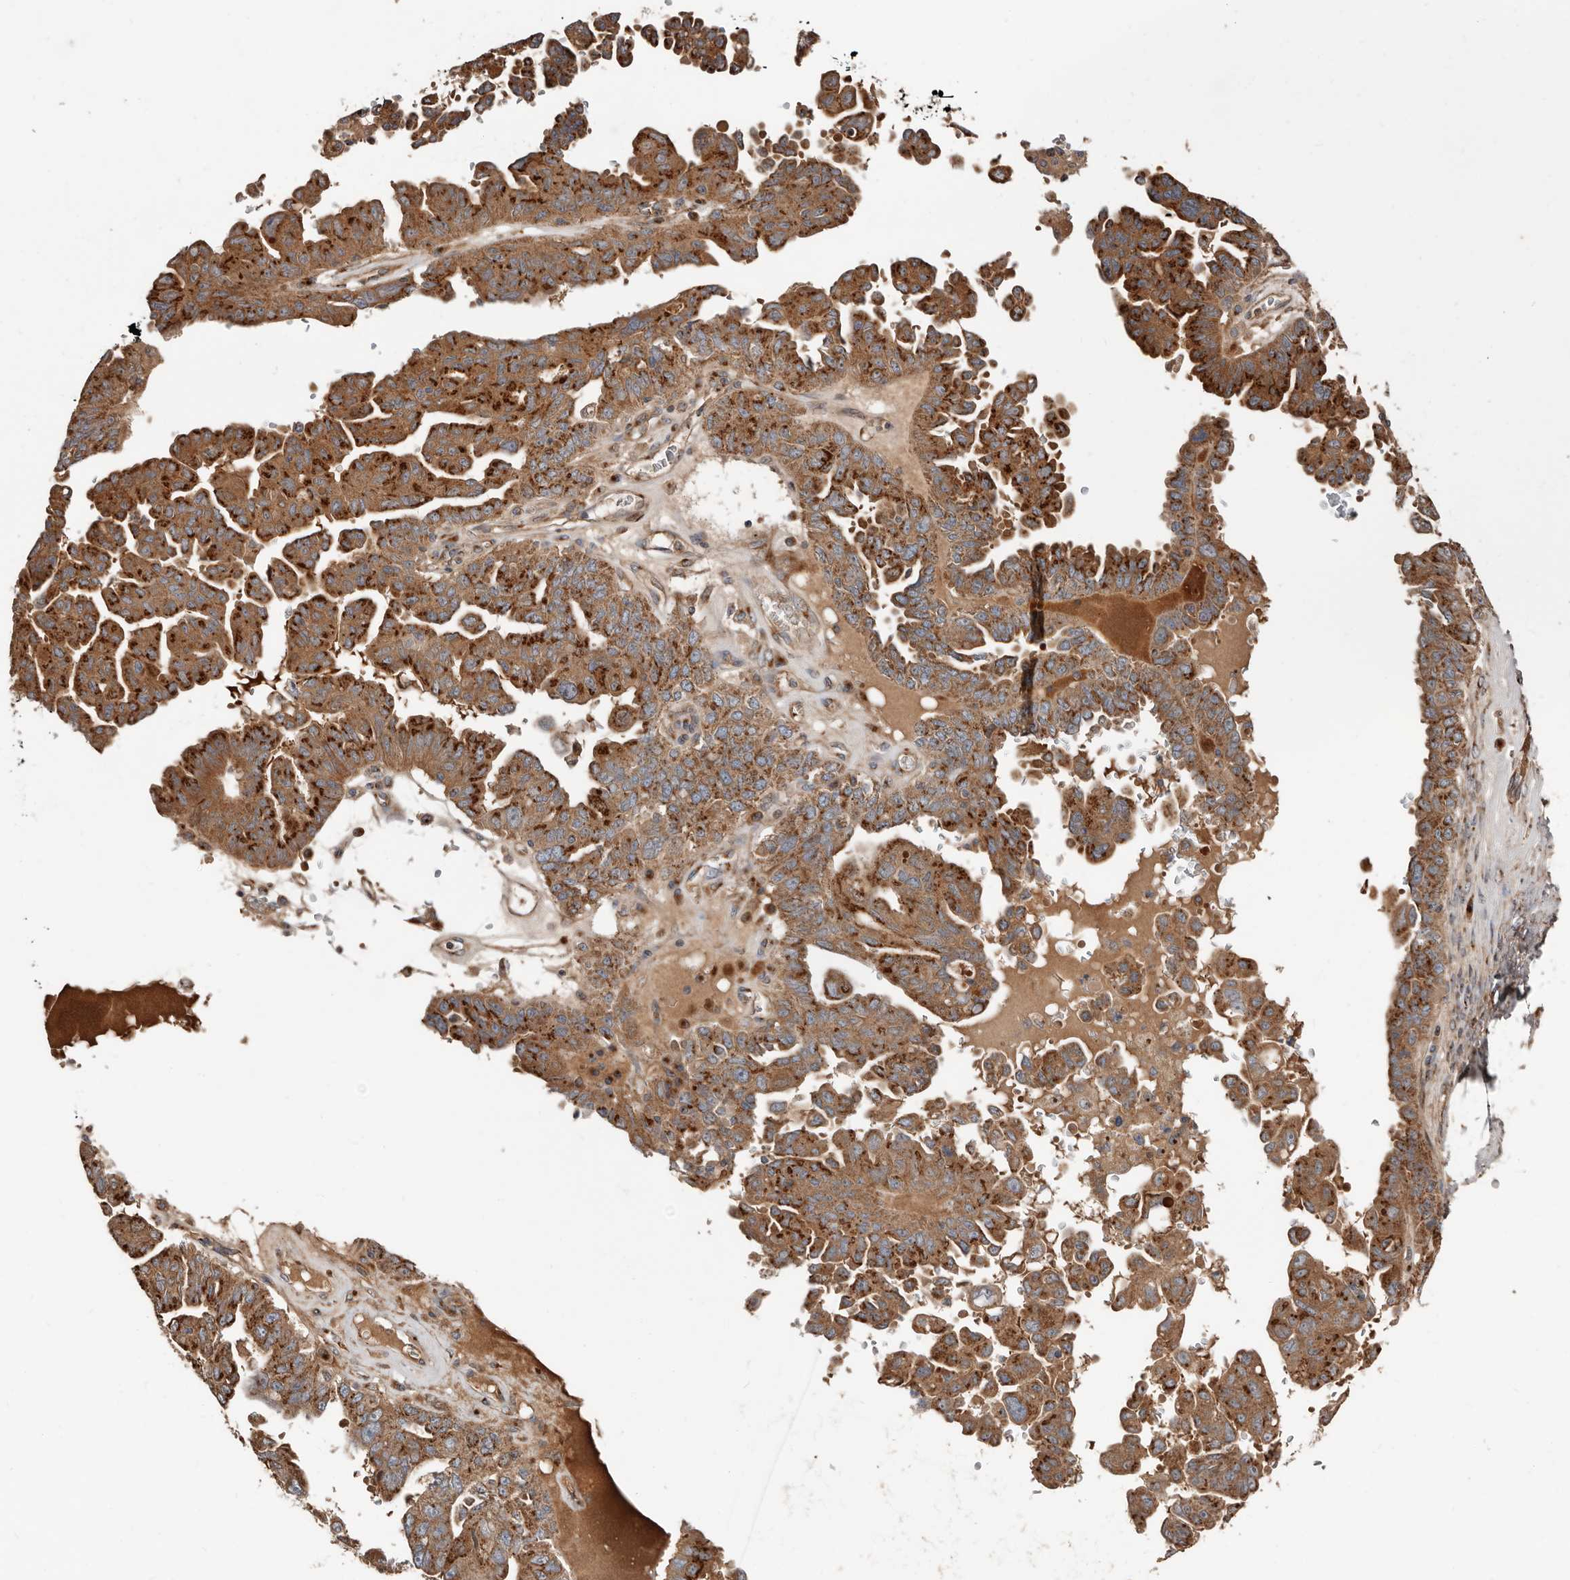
{"staining": {"intensity": "strong", "quantity": ">75%", "location": "cytoplasmic/membranous"}, "tissue": "ovarian cancer", "cell_type": "Tumor cells", "image_type": "cancer", "snomed": [{"axis": "morphology", "description": "Carcinoma, endometroid"}, {"axis": "topography", "description": "Ovary"}], "caption": "Ovarian cancer tissue shows strong cytoplasmic/membranous expression in about >75% of tumor cells", "gene": "COG1", "patient": {"sex": "female", "age": 62}}